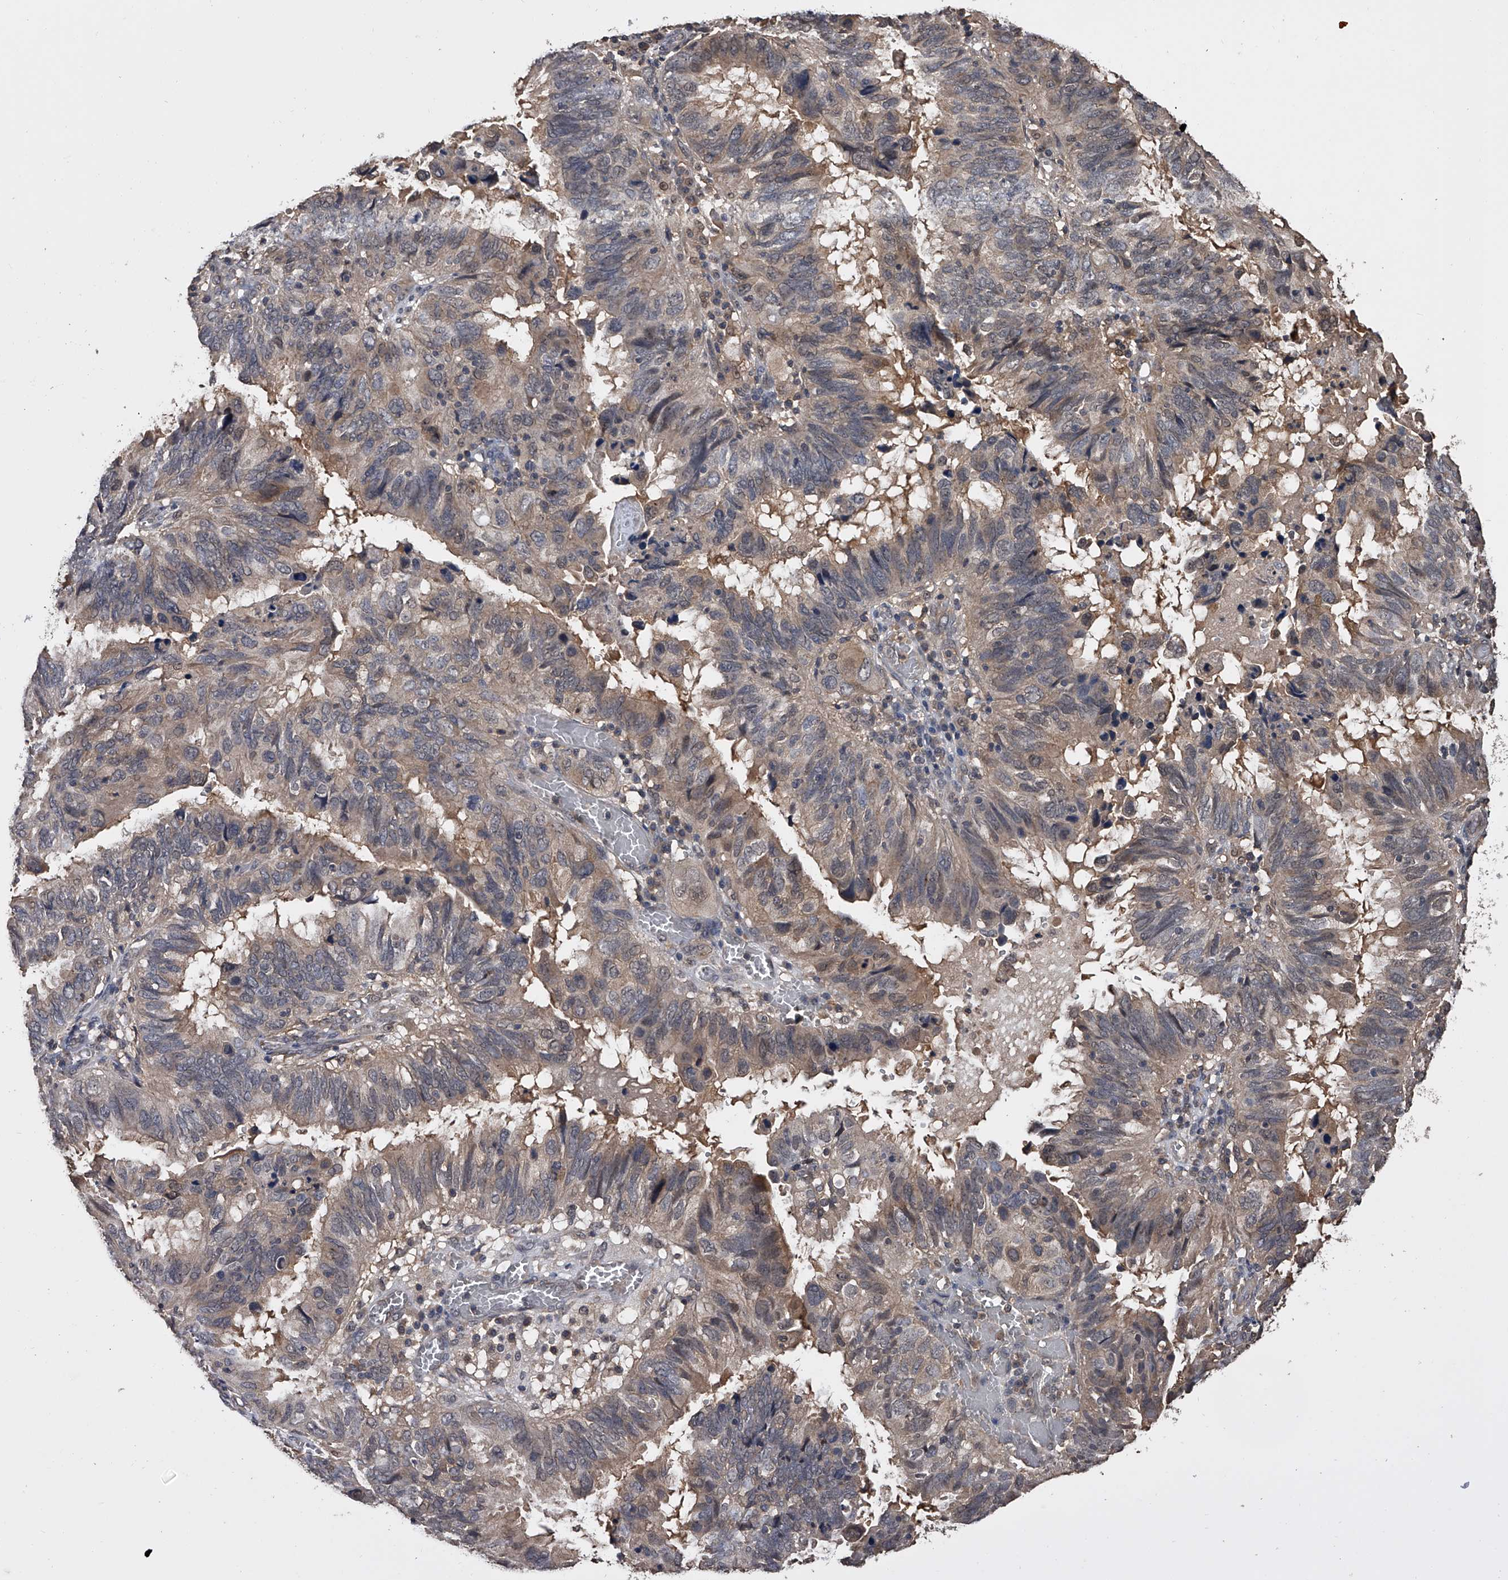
{"staining": {"intensity": "weak", "quantity": "<25%", "location": "cytoplasmic/membranous"}, "tissue": "endometrial cancer", "cell_type": "Tumor cells", "image_type": "cancer", "snomed": [{"axis": "morphology", "description": "Adenocarcinoma, NOS"}, {"axis": "topography", "description": "Uterus"}], "caption": "IHC image of neoplastic tissue: human adenocarcinoma (endometrial) stained with DAB demonstrates no significant protein staining in tumor cells. (DAB immunohistochemistry visualized using brightfield microscopy, high magnification).", "gene": "EFCAB7", "patient": {"sex": "female", "age": 77}}